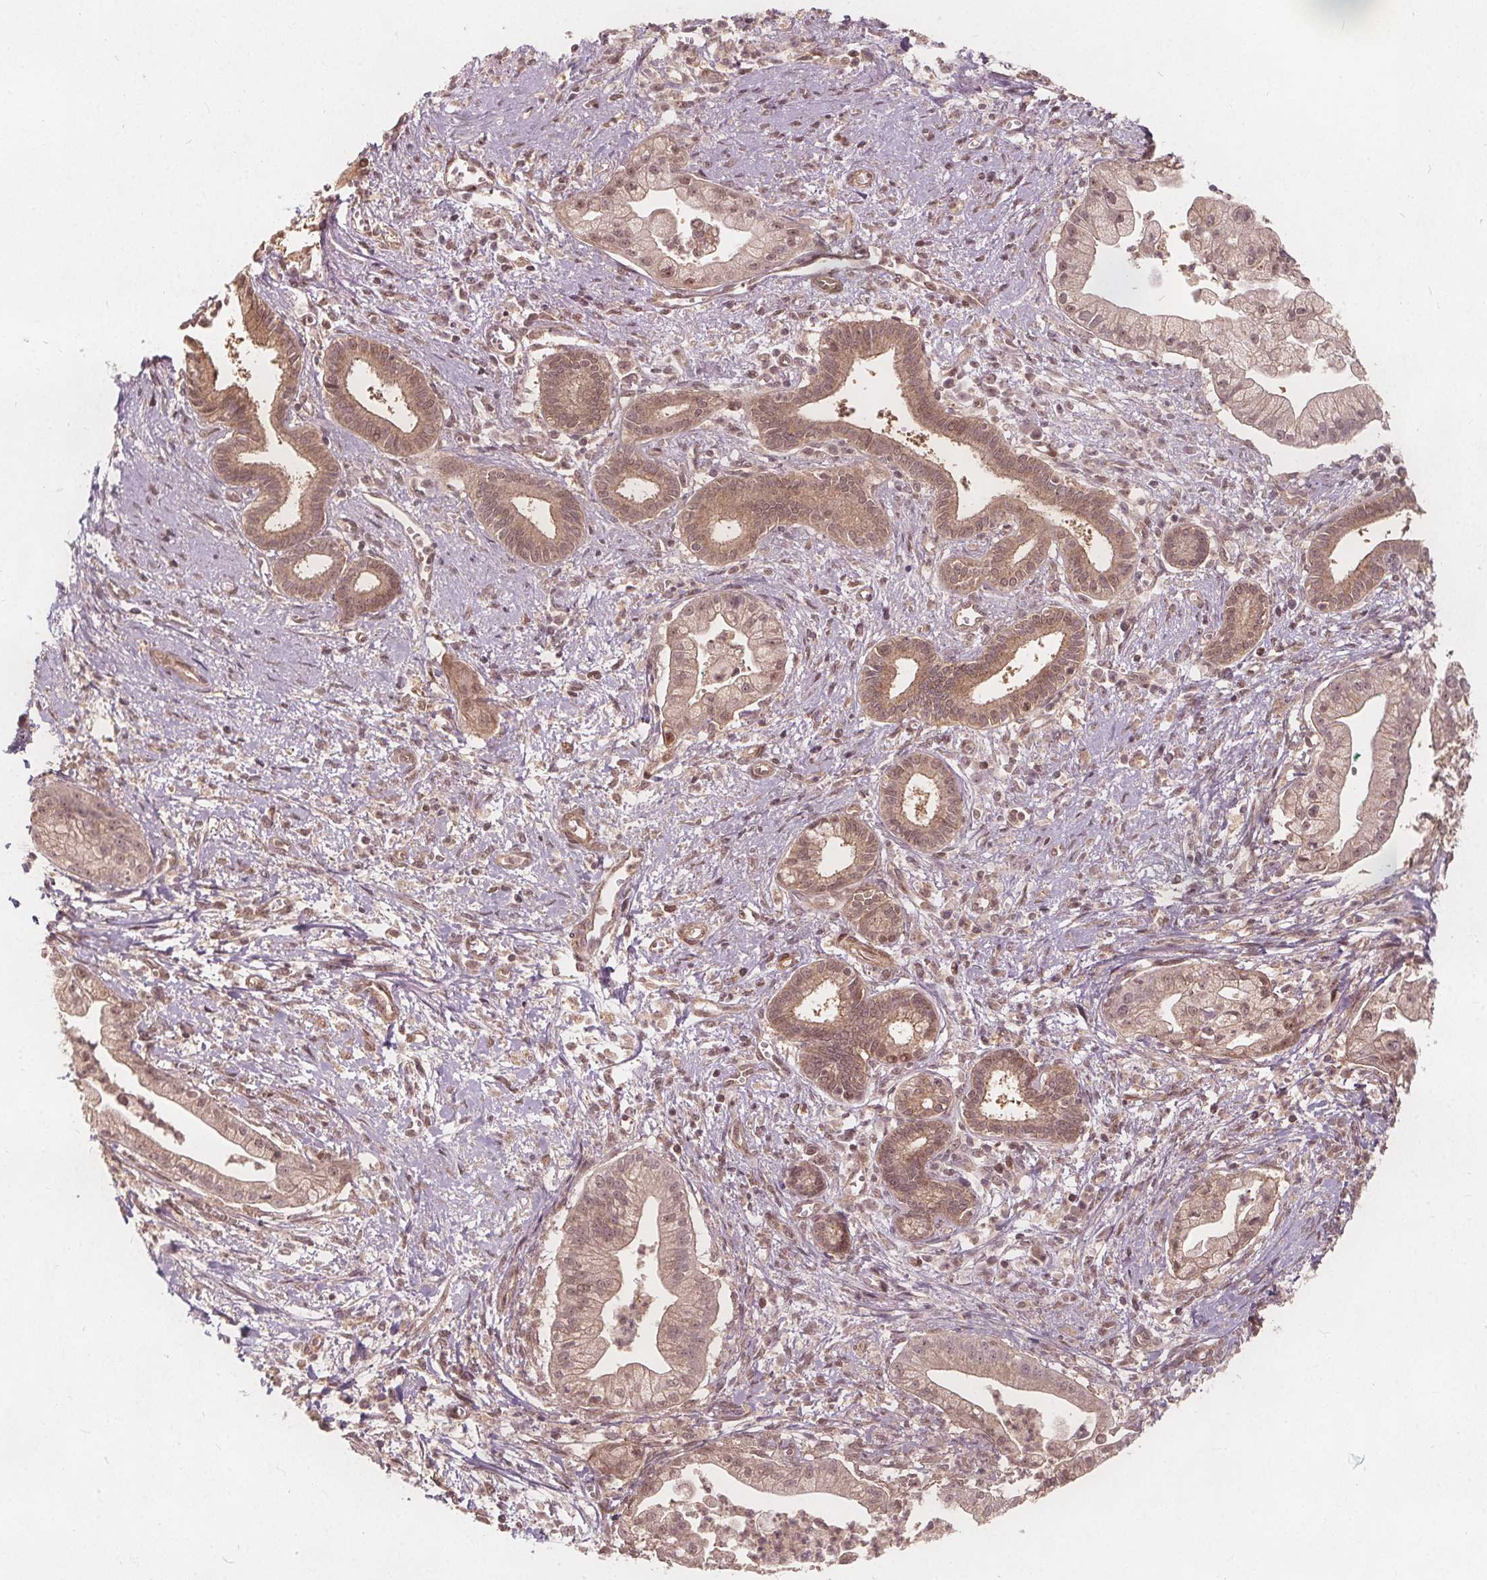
{"staining": {"intensity": "moderate", "quantity": ">75%", "location": "cytoplasmic/membranous,nuclear"}, "tissue": "pancreatic cancer", "cell_type": "Tumor cells", "image_type": "cancer", "snomed": [{"axis": "morphology", "description": "Normal tissue, NOS"}, {"axis": "morphology", "description": "Adenocarcinoma, NOS"}, {"axis": "topography", "description": "Lymph node"}, {"axis": "topography", "description": "Pancreas"}], "caption": "Protein expression analysis of human pancreatic adenocarcinoma reveals moderate cytoplasmic/membranous and nuclear staining in approximately >75% of tumor cells. (DAB (3,3'-diaminobenzidine) IHC, brown staining for protein, blue staining for nuclei).", "gene": "PPP1CB", "patient": {"sex": "female", "age": 58}}